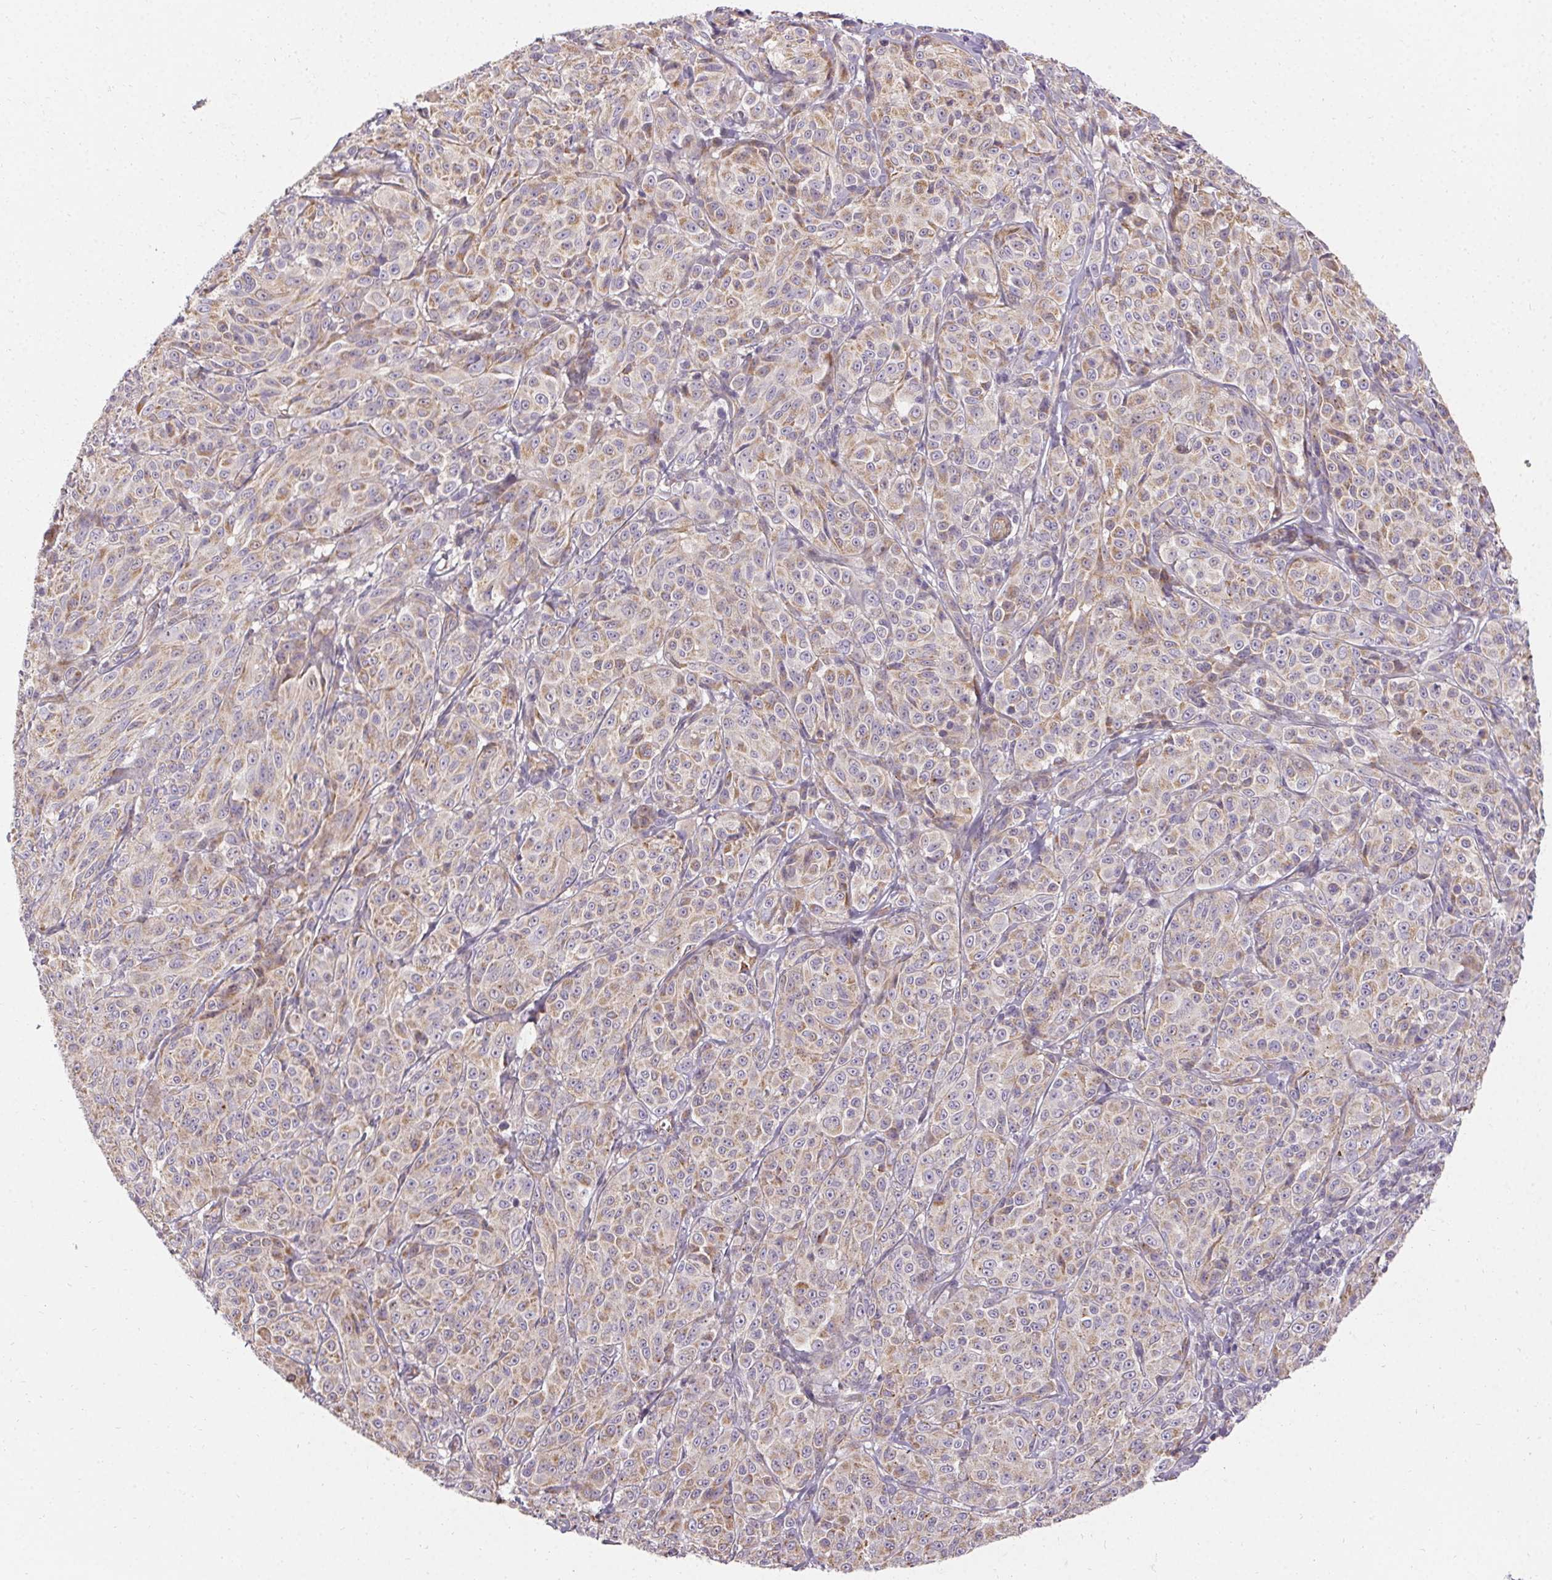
{"staining": {"intensity": "weak", "quantity": "<25%", "location": "cytoplasmic/membranous"}, "tissue": "melanoma", "cell_type": "Tumor cells", "image_type": "cancer", "snomed": [{"axis": "morphology", "description": "Malignant melanoma, NOS"}, {"axis": "topography", "description": "Skin"}], "caption": "Immunohistochemistry micrograph of neoplastic tissue: melanoma stained with DAB reveals no significant protein expression in tumor cells. (IHC, brightfield microscopy, high magnification).", "gene": "APLP1", "patient": {"sex": "male", "age": 89}}